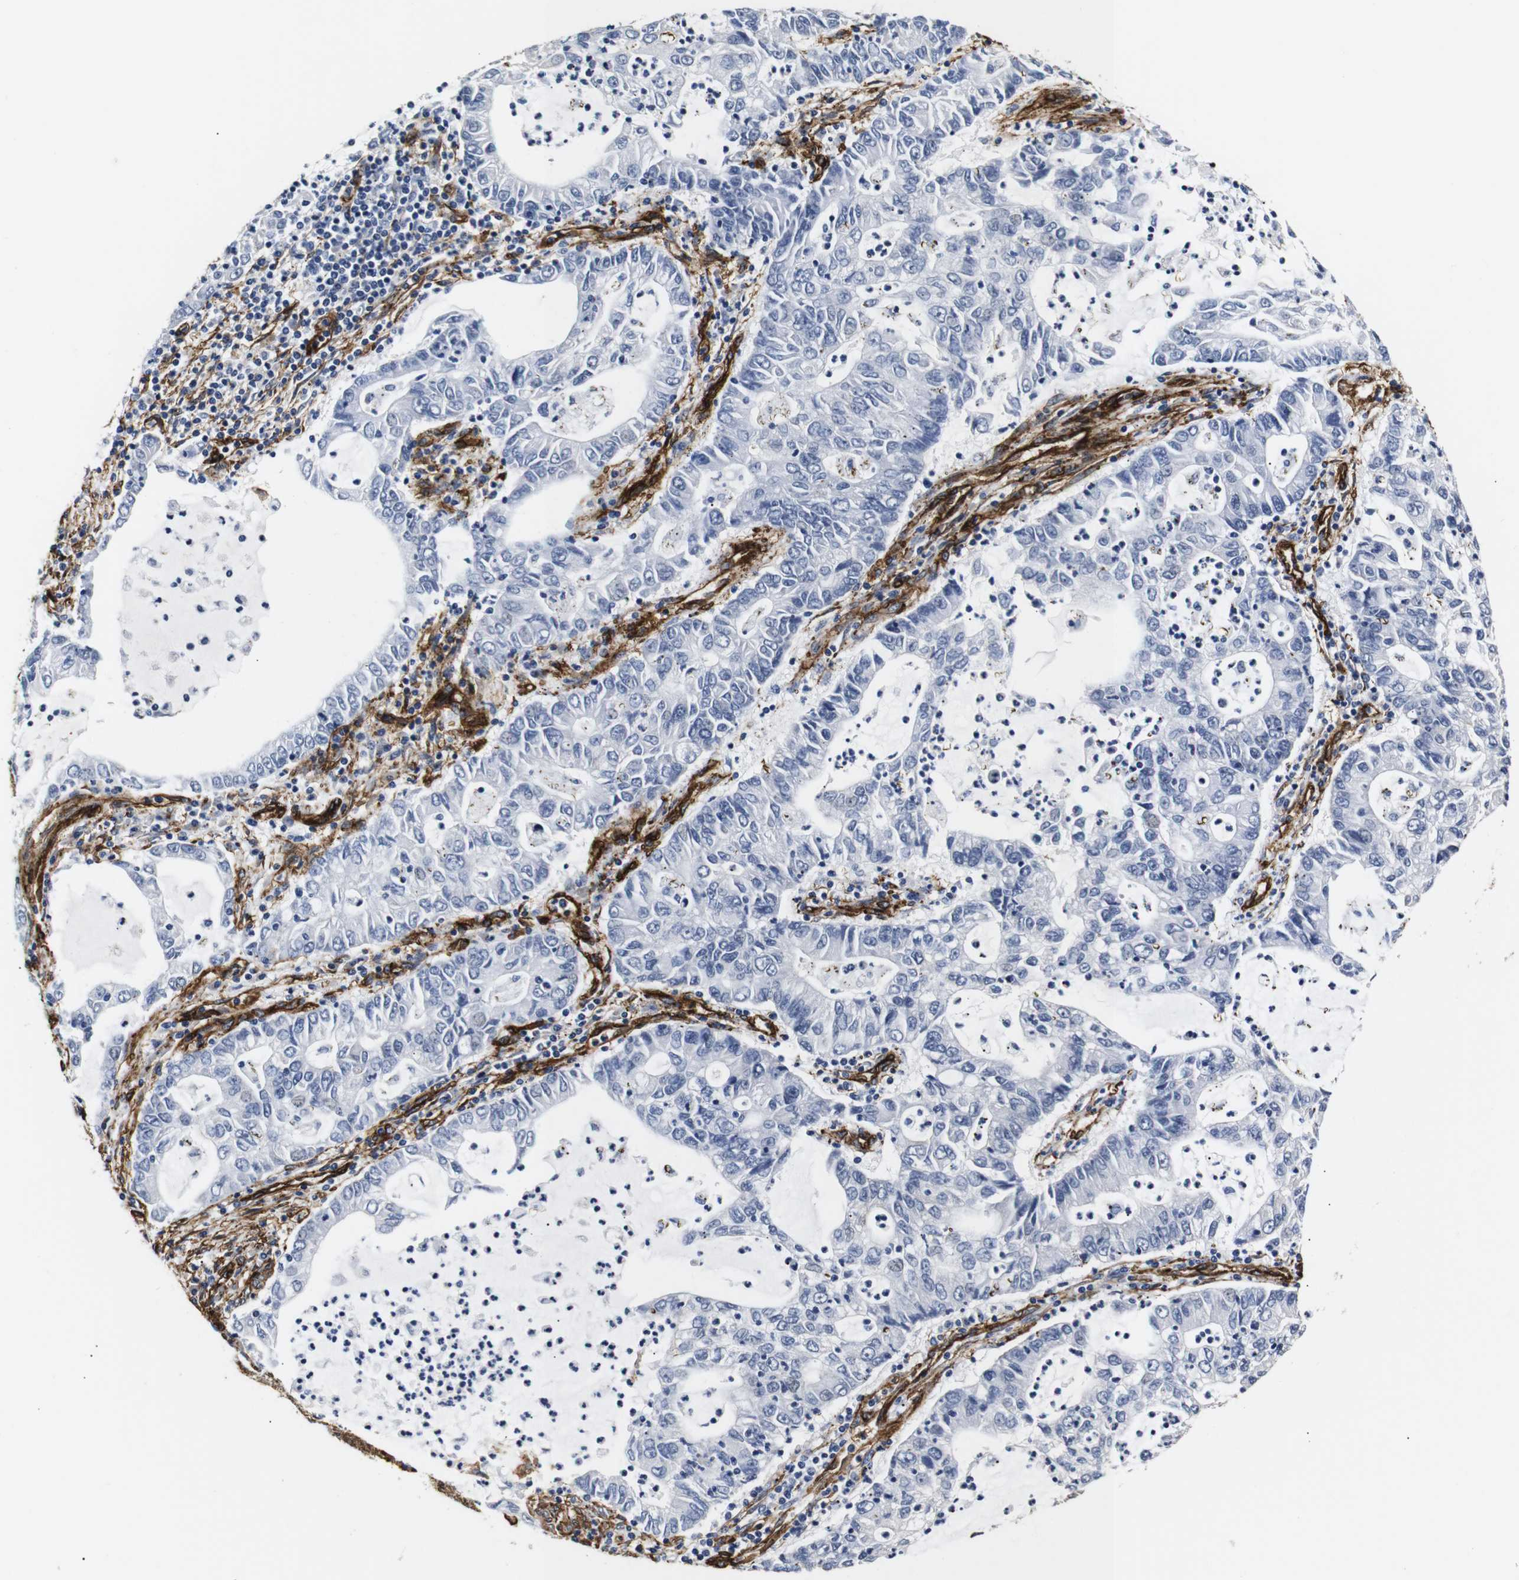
{"staining": {"intensity": "negative", "quantity": "none", "location": "none"}, "tissue": "lung cancer", "cell_type": "Tumor cells", "image_type": "cancer", "snomed": [{"axis": "morphology", "description": "Adenocarcinoma, NOS"}, {"axis": "topography", "description": "Lung"}], "caption": "High magnification brightfield microscopy of lung adenocarcinoma stained with DAB (brown) and counterstained with hematoxylin (blue): tumor cells show no significant expression.", "gene": "CAV2", "patient": {"sex": "female", "age": 51}}